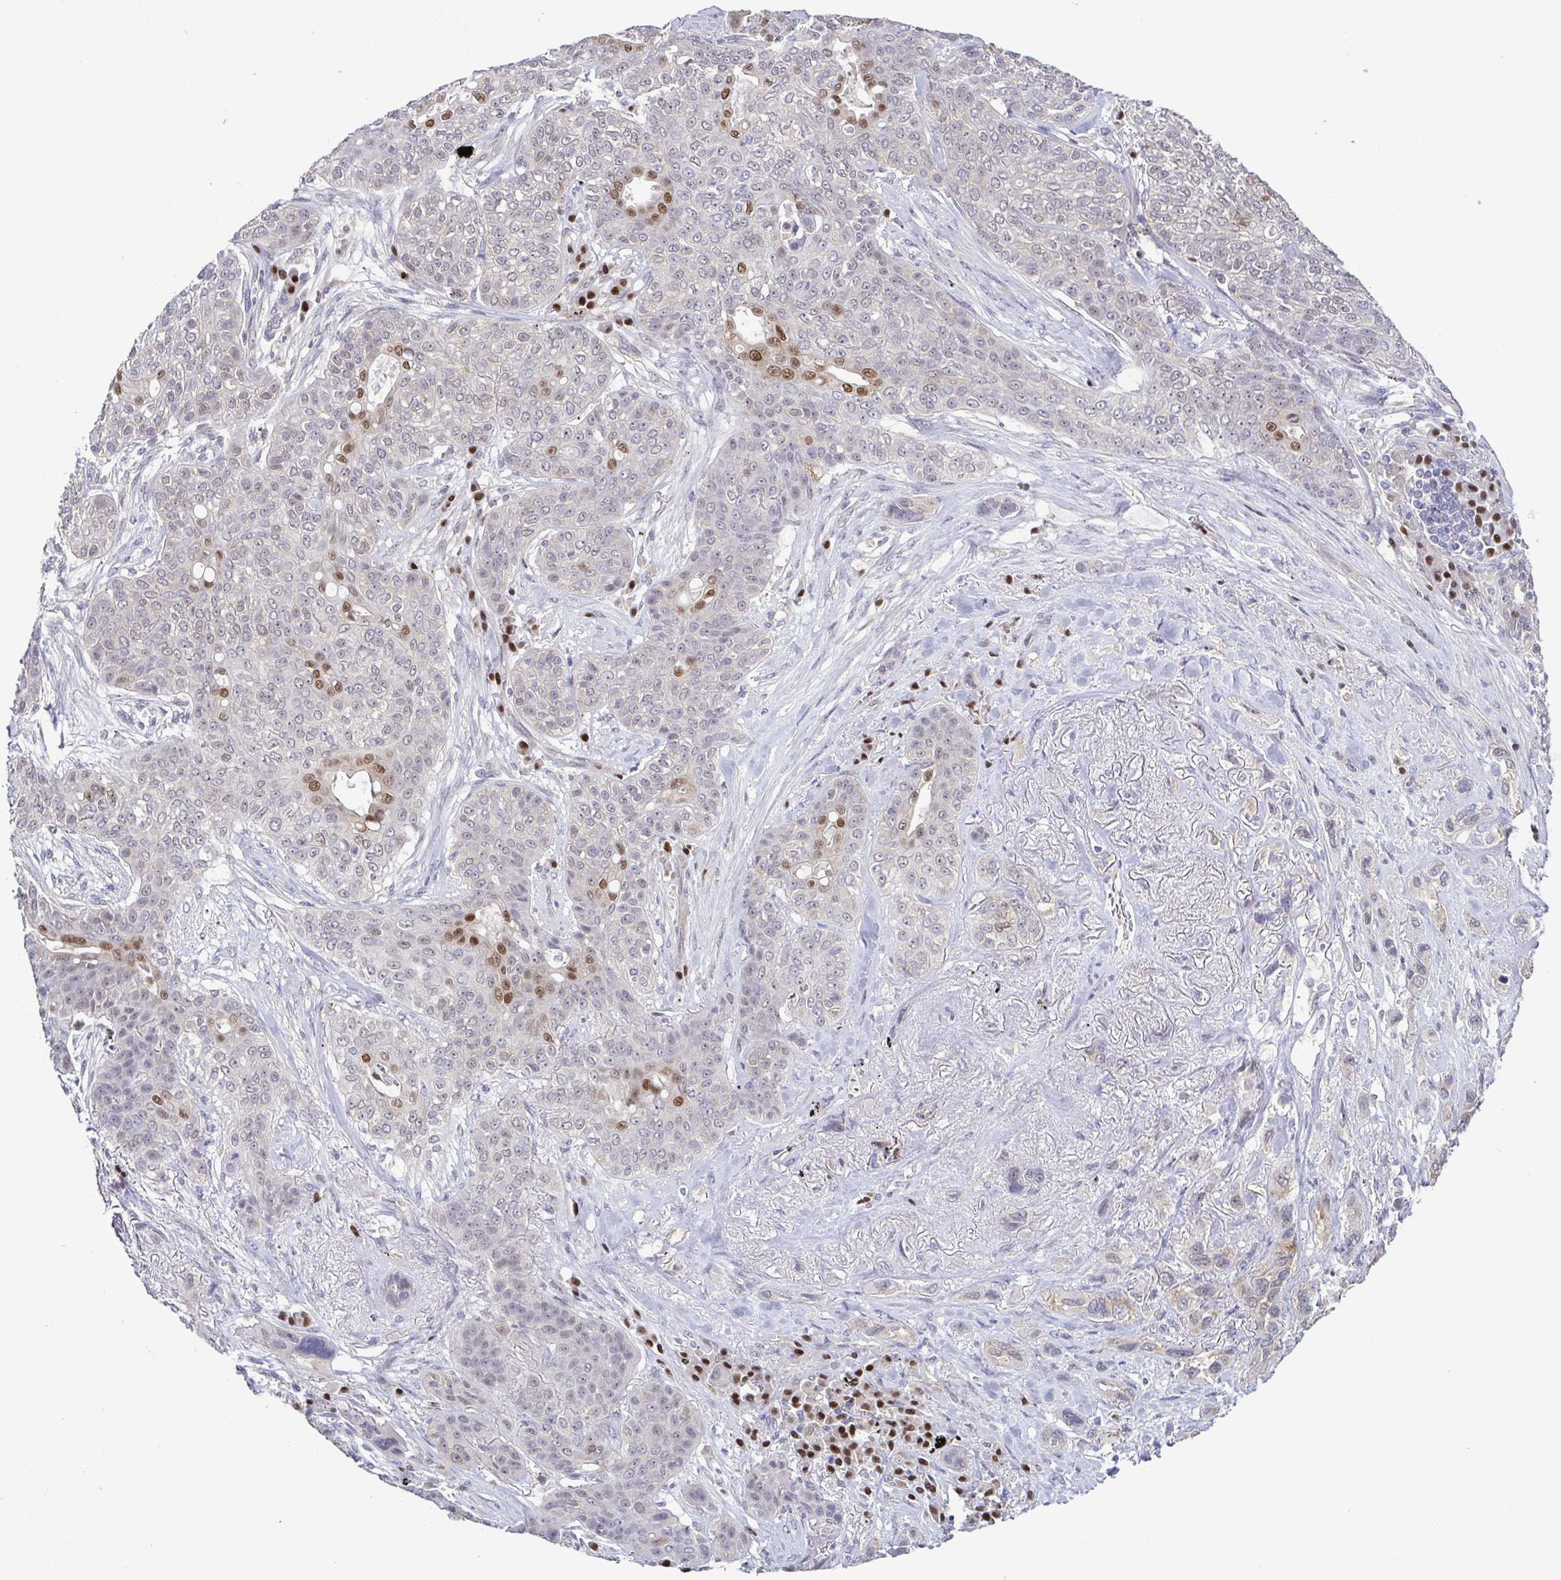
{"staining": {"intensity": "moderate", "quantity": "<25%", "location": "nuclear"}, "tissue": "lung cancer", "cell_type": "Tumor cells", "image_type": "cancer", "snomed": [{"axis": "morphology", "description": "Squamous cell carcinoma, NOS"}, {"axis": "topography", "description": "Lung"}], "caption": "DAB immunohistochemical staining of lung squamous cell carcinoma exhibits moderate nuclear protein staining in approximately <25% of tumor cells.", "gene": "UBE2Q1", "patient": {"sex": "female", "age": 70}}